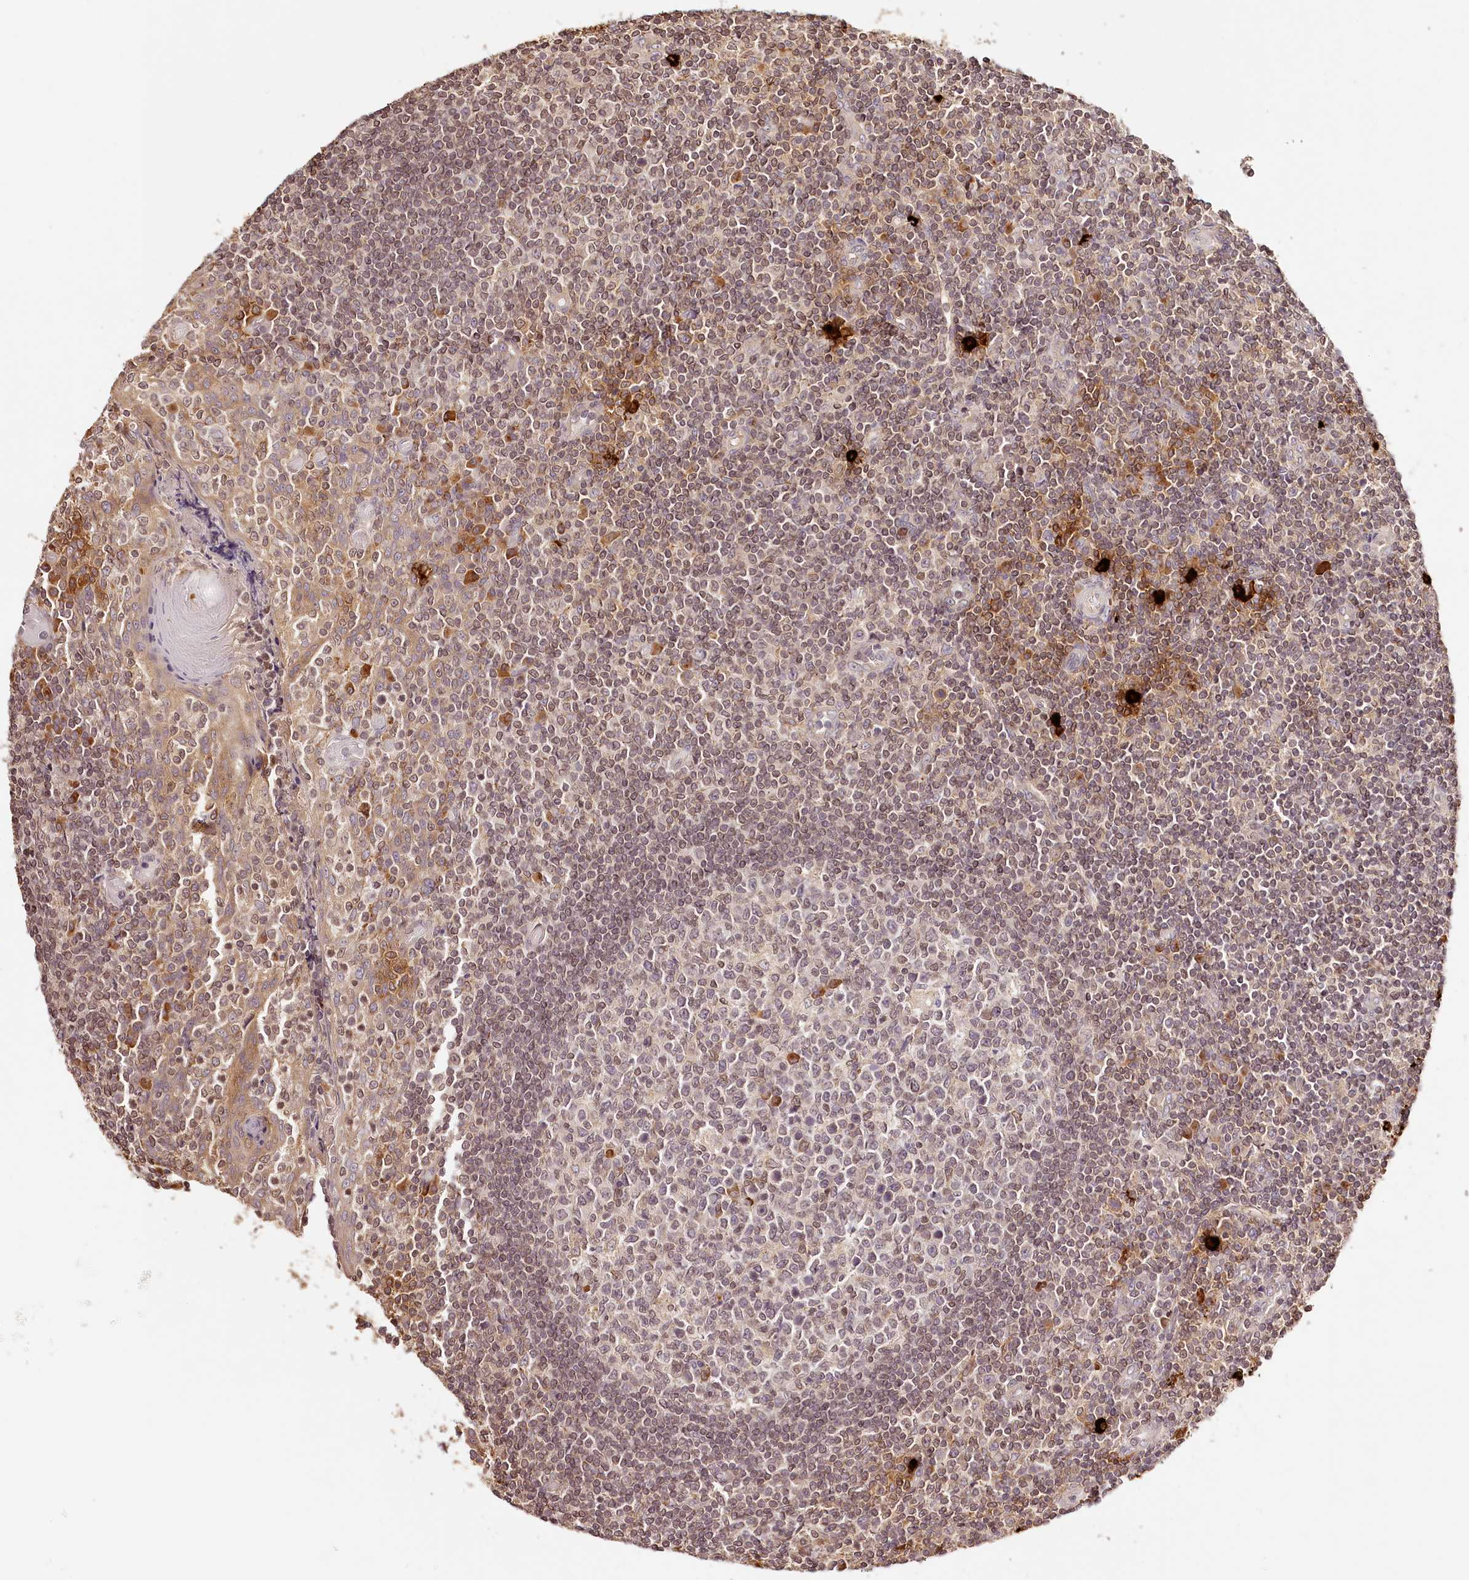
{"staining": {"intensity": "strong", "quantity": "<25%", "location": "cytoplasmic/membranous,nuclear"}, "tissue": "tonsil", "cell_type": "Germinal center cells", "image_type": "normal", "snomed": [{"axis": "morphology", "description": "Normal tissue, NOS"}, {"axis": "topography", "description": "Tonsil"}], "caption": "About <25% of germinal center cells in benign tonsil show strong cytoplasmic/membranous,nuclear protein expression as visualized by brown immunohistochemical staining.", "gene": "SYNGR1", "patient": {"sex": "female", "age": 19}}